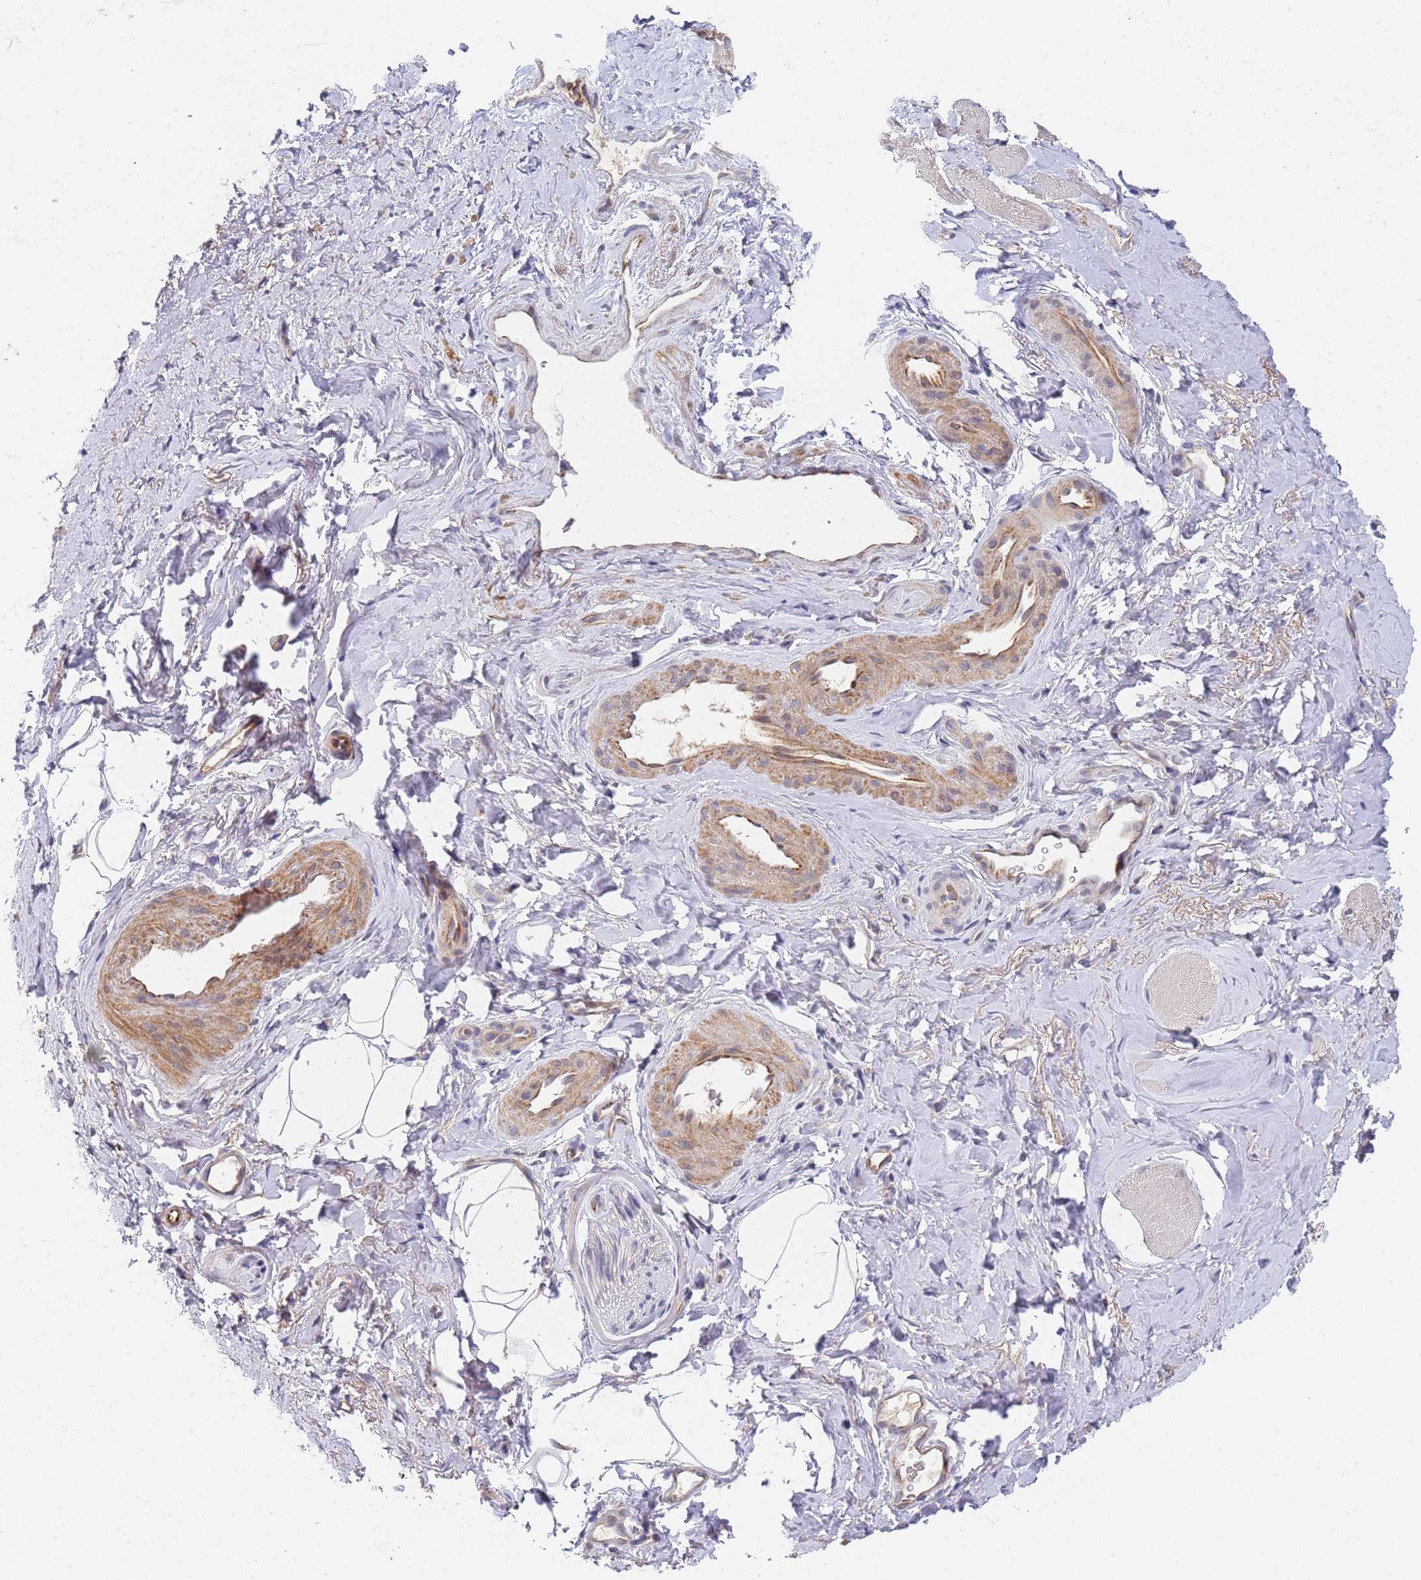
{"staining": {"intensity": "moderate", "quantity": ">75%", "location": "cytoplasmic/membranous"}, "tissue": "smooth muscle", "cell_type": "Smooth muscle cells", "image_type": "normal", "snomed": [{"axis": "morphology", "description": "Normal tissue, NOS"}, {"axis": "topography", "description": "Smooth muscle"}, {"axis": "topography", "description": "Peripheral nerve tissue"}], "caption": "Smooth muscle cells show medium levels of moderate cytoplasmic/membranous staining in about >75% of cells in benign smooth muscle.", "gene": "B4GALT4", "patient": {"sex": "male", "age": 69}}